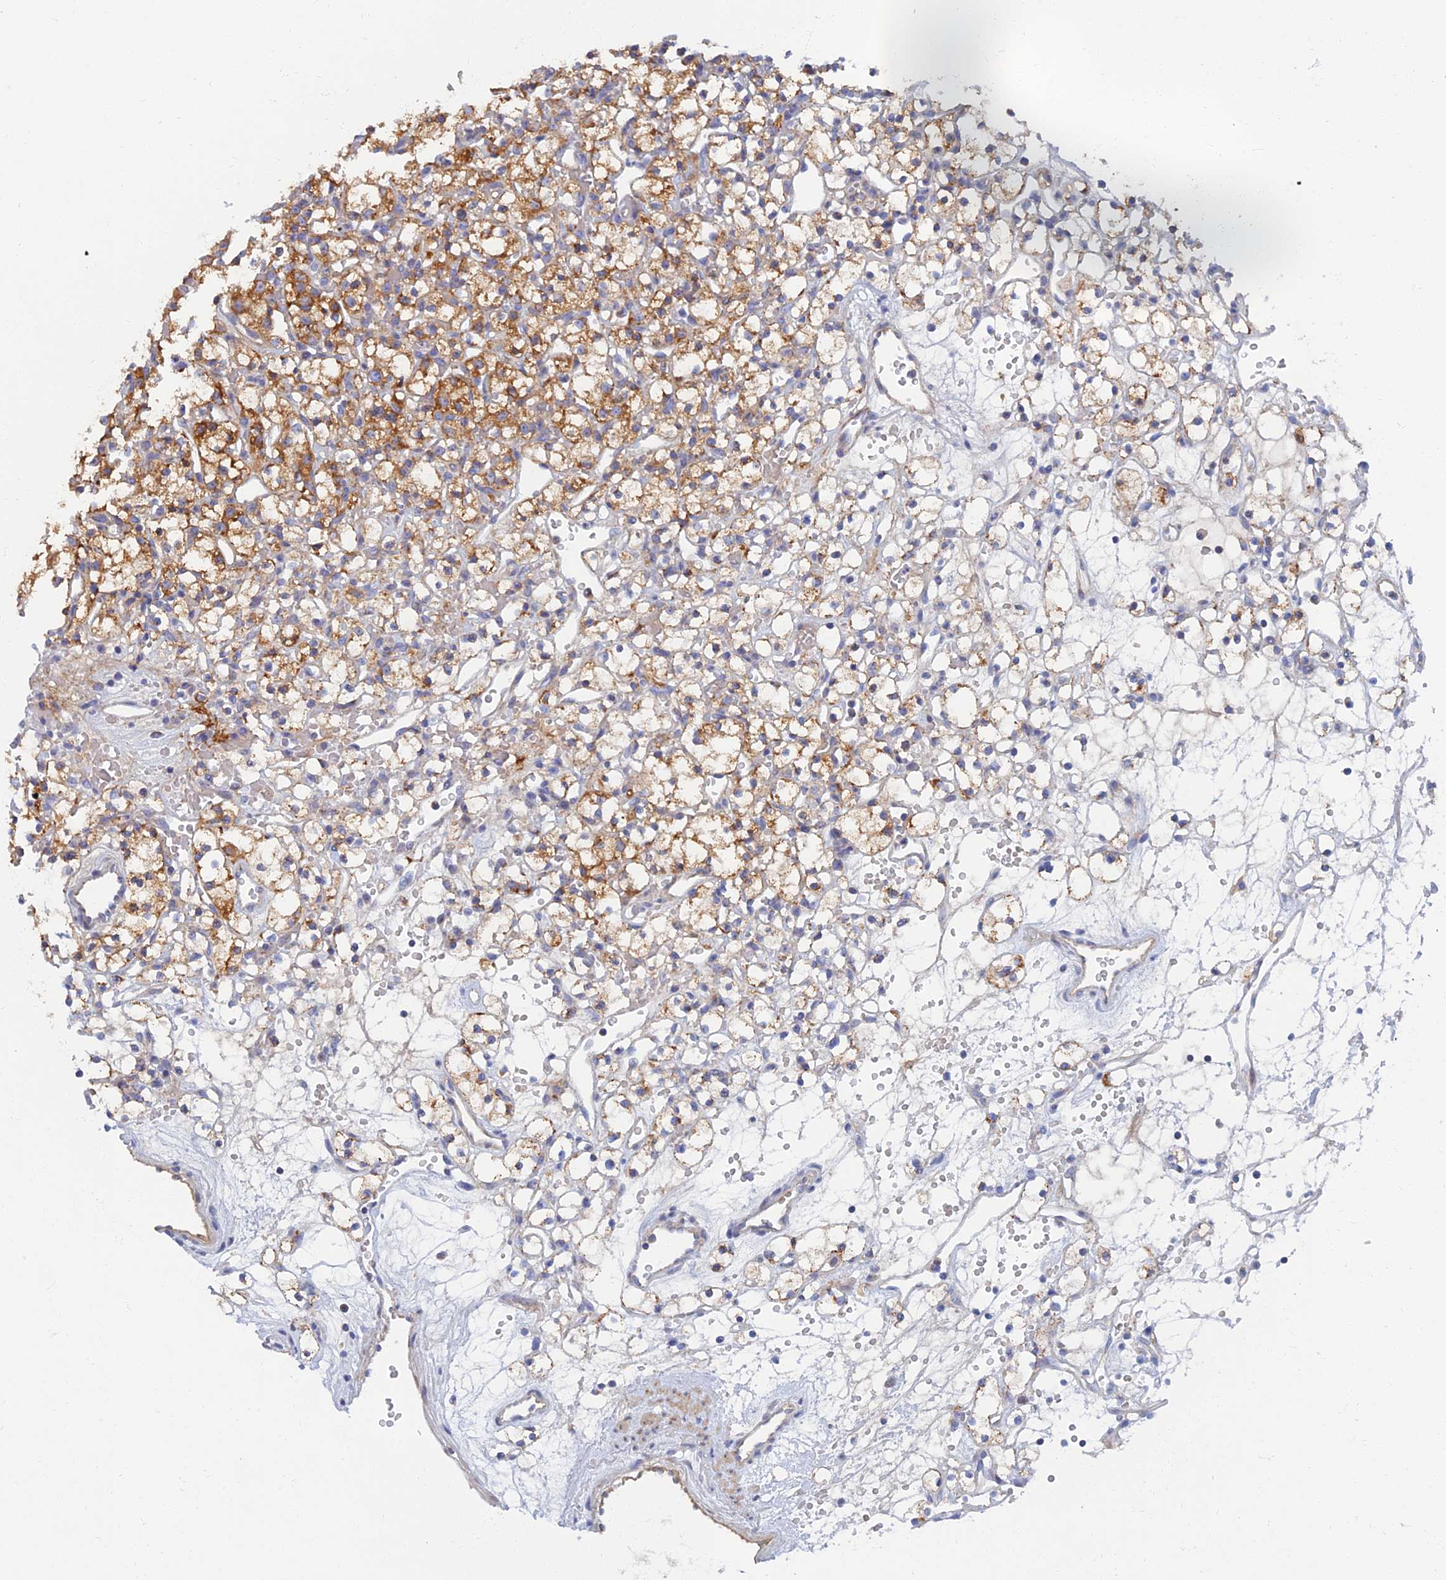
{"staining": {"intensity": "moderate", "quantity": ">75%", "location": "cytoplasmic/membranous"}, "tissue": "renal cancer", "cell_type": "Tumor cells", "image_type": "cancer", "snomed": [{"axis": "morphology", "description": "Adenocarcinoma, NOS"}, {"axis": "topography", "description": "Kidney"}], "caption": "The histopathology image displays staining of renal cancer (adenocarcinoma), revealing moderate cytoplasmic/membranous protein expression (brown color) within tumor cells.", "gene": "TMEM44", "patient": {"sex": "female", "age": 59}}